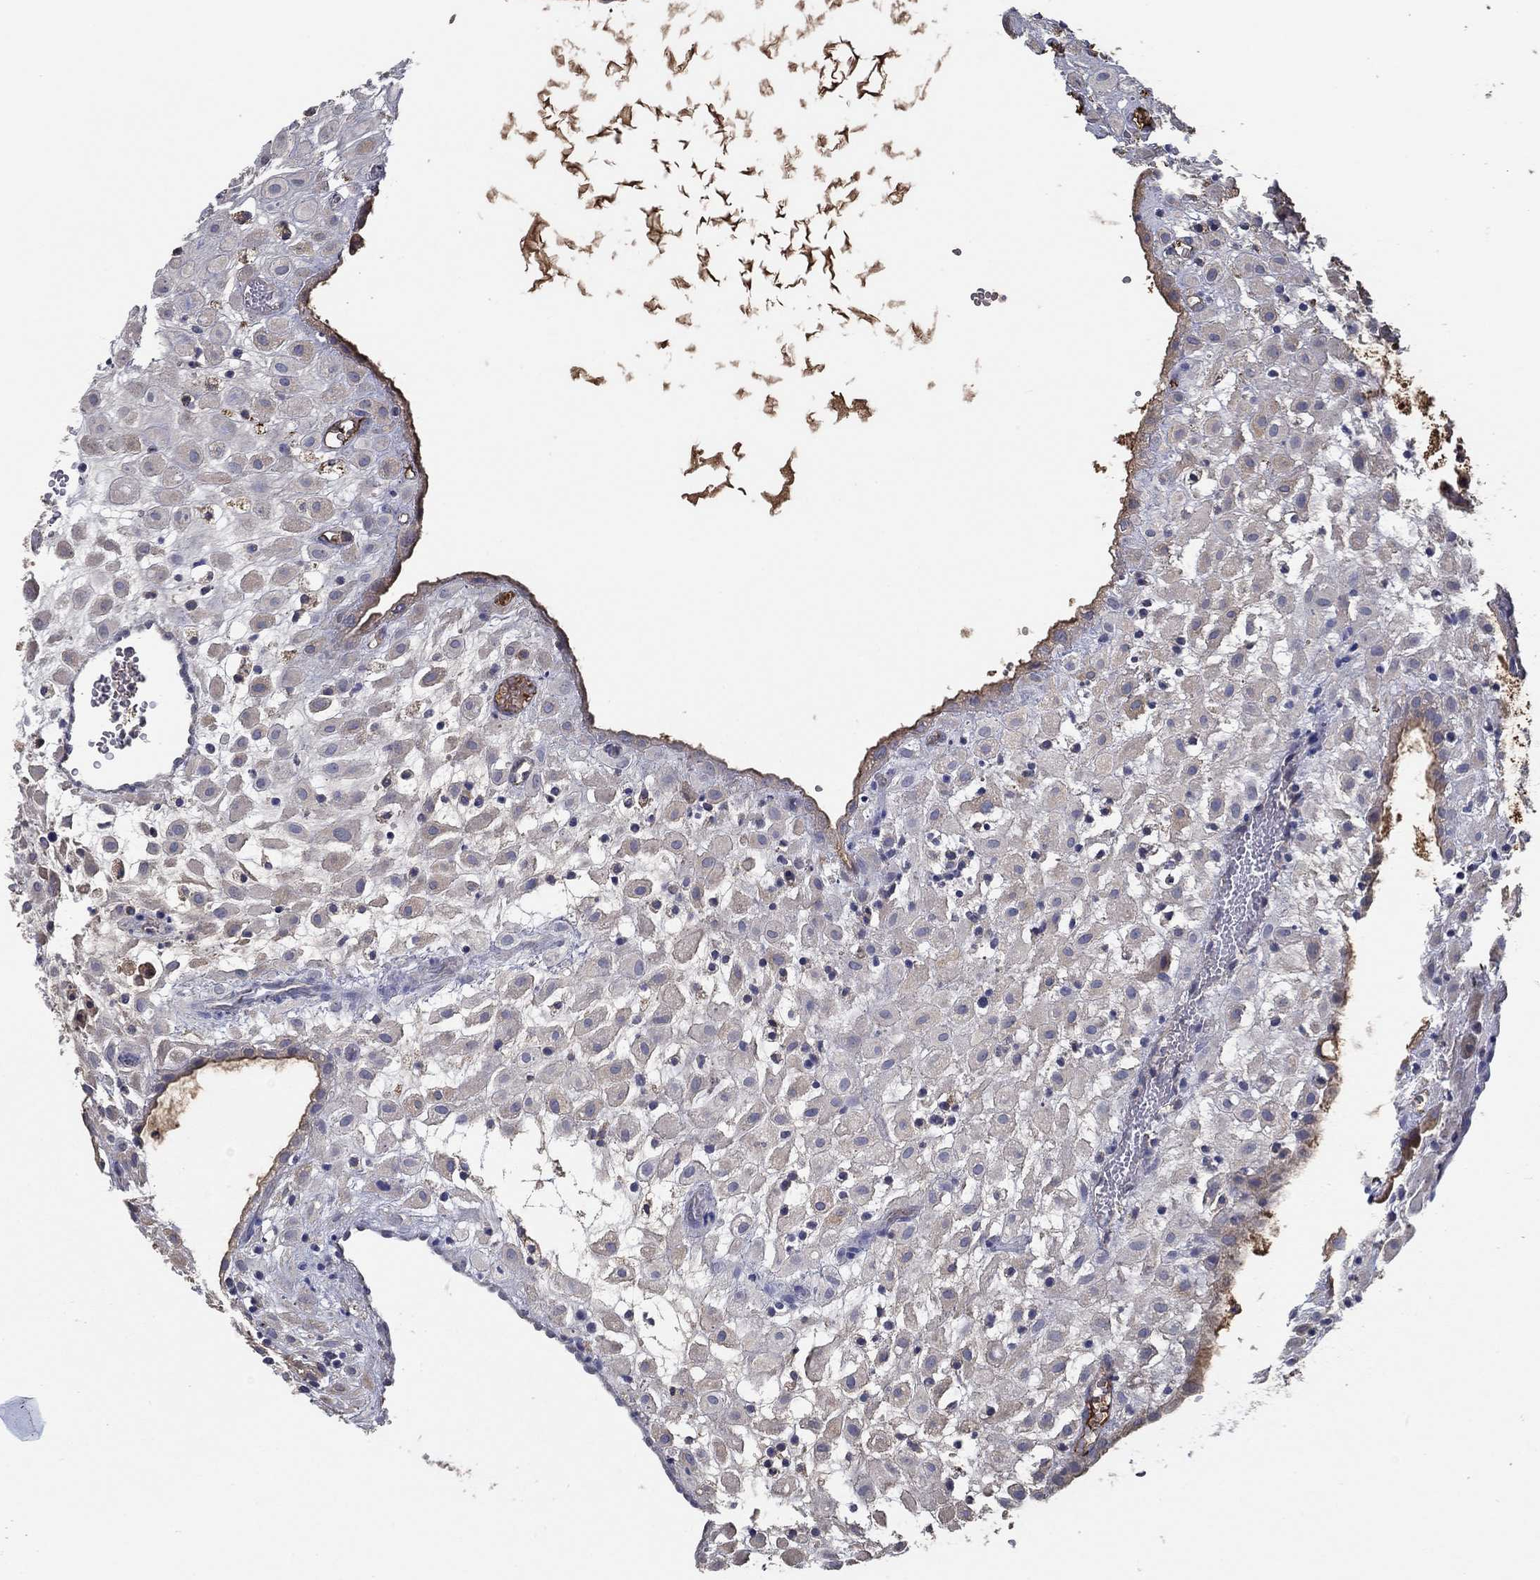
{"staining": {"intensity": "negative", "quantity": "none", "location": "none"}, "tissue": "placenta", "cell_type": "Decidual cells", "image_type": "normal", "snomed": [{"axis": "morphology", "description": "Normal tissue, NOS"}, {"axis": "topography", "description": "Placenta"}], "caption": "Histopathology image shows no significant protein staining in decidual cells of benign placenta. The staining was performed using DAB to visualize the protein expression in brown, while the nuclei were stained in blue with hematoxylin (Magnification: 20x).", "gene": "IL10", "patient": {"sex": "female", "age": 24}}